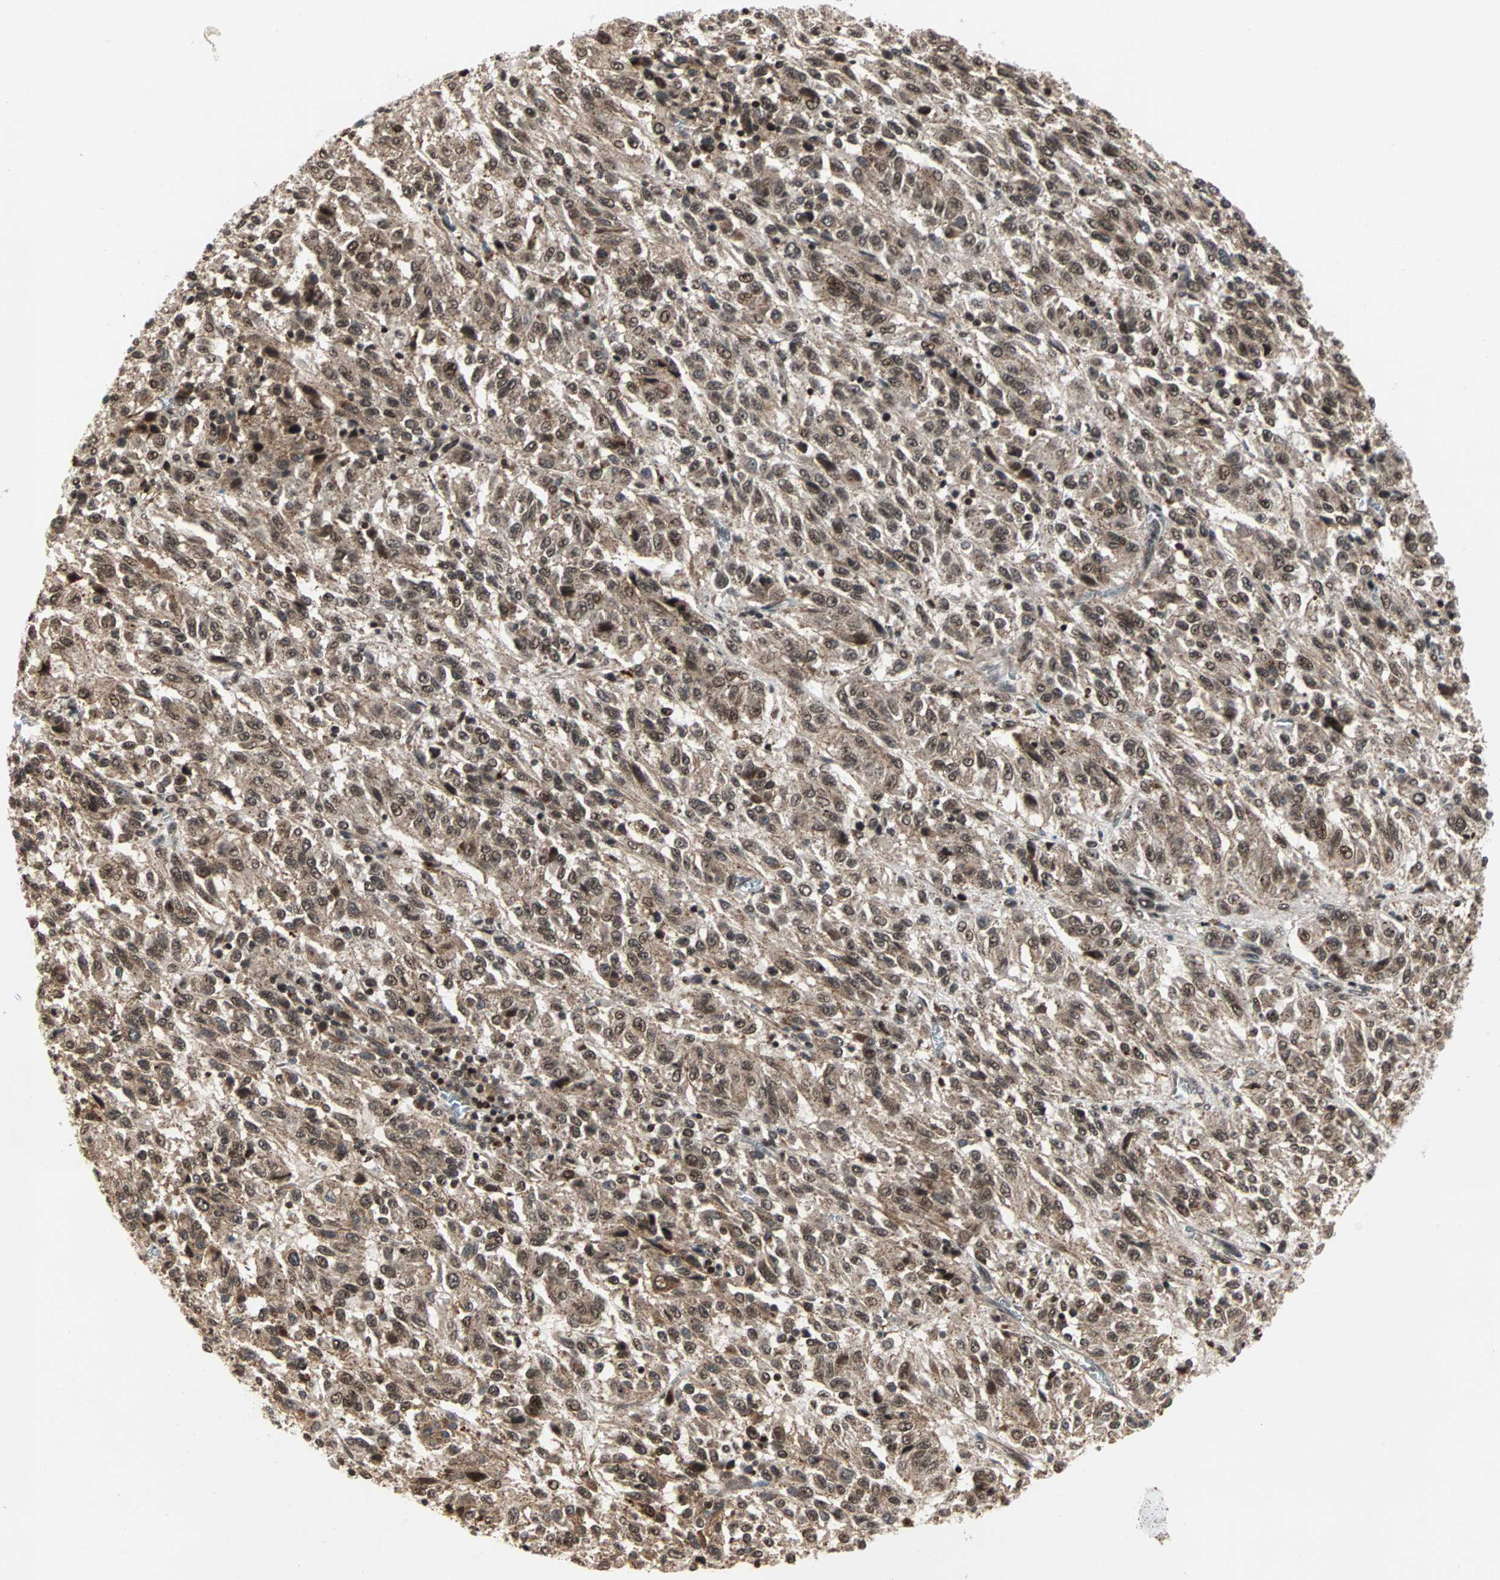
{"staining": {"intensity": "strong", "quantity": ">75%", "location": "cytoplasmic/membranous,nuclear"}, "tissue": "melanoma", "cell_type": "Tumor cells", "image_type": "cancer", "snomed": [{"axis": "morphology", "description": "Malignant melanoma, Metastatic site"}, {"axis": "topography", "description": "Lung"}], "caption": "Immunohistochemical staining of melanoma reveals strong cytoplasmic/membranous and nuclear protein staining in about >75% of tumor cells.", "gene": "ZBED9", "patient": {"sex": "male", "age": 64}}